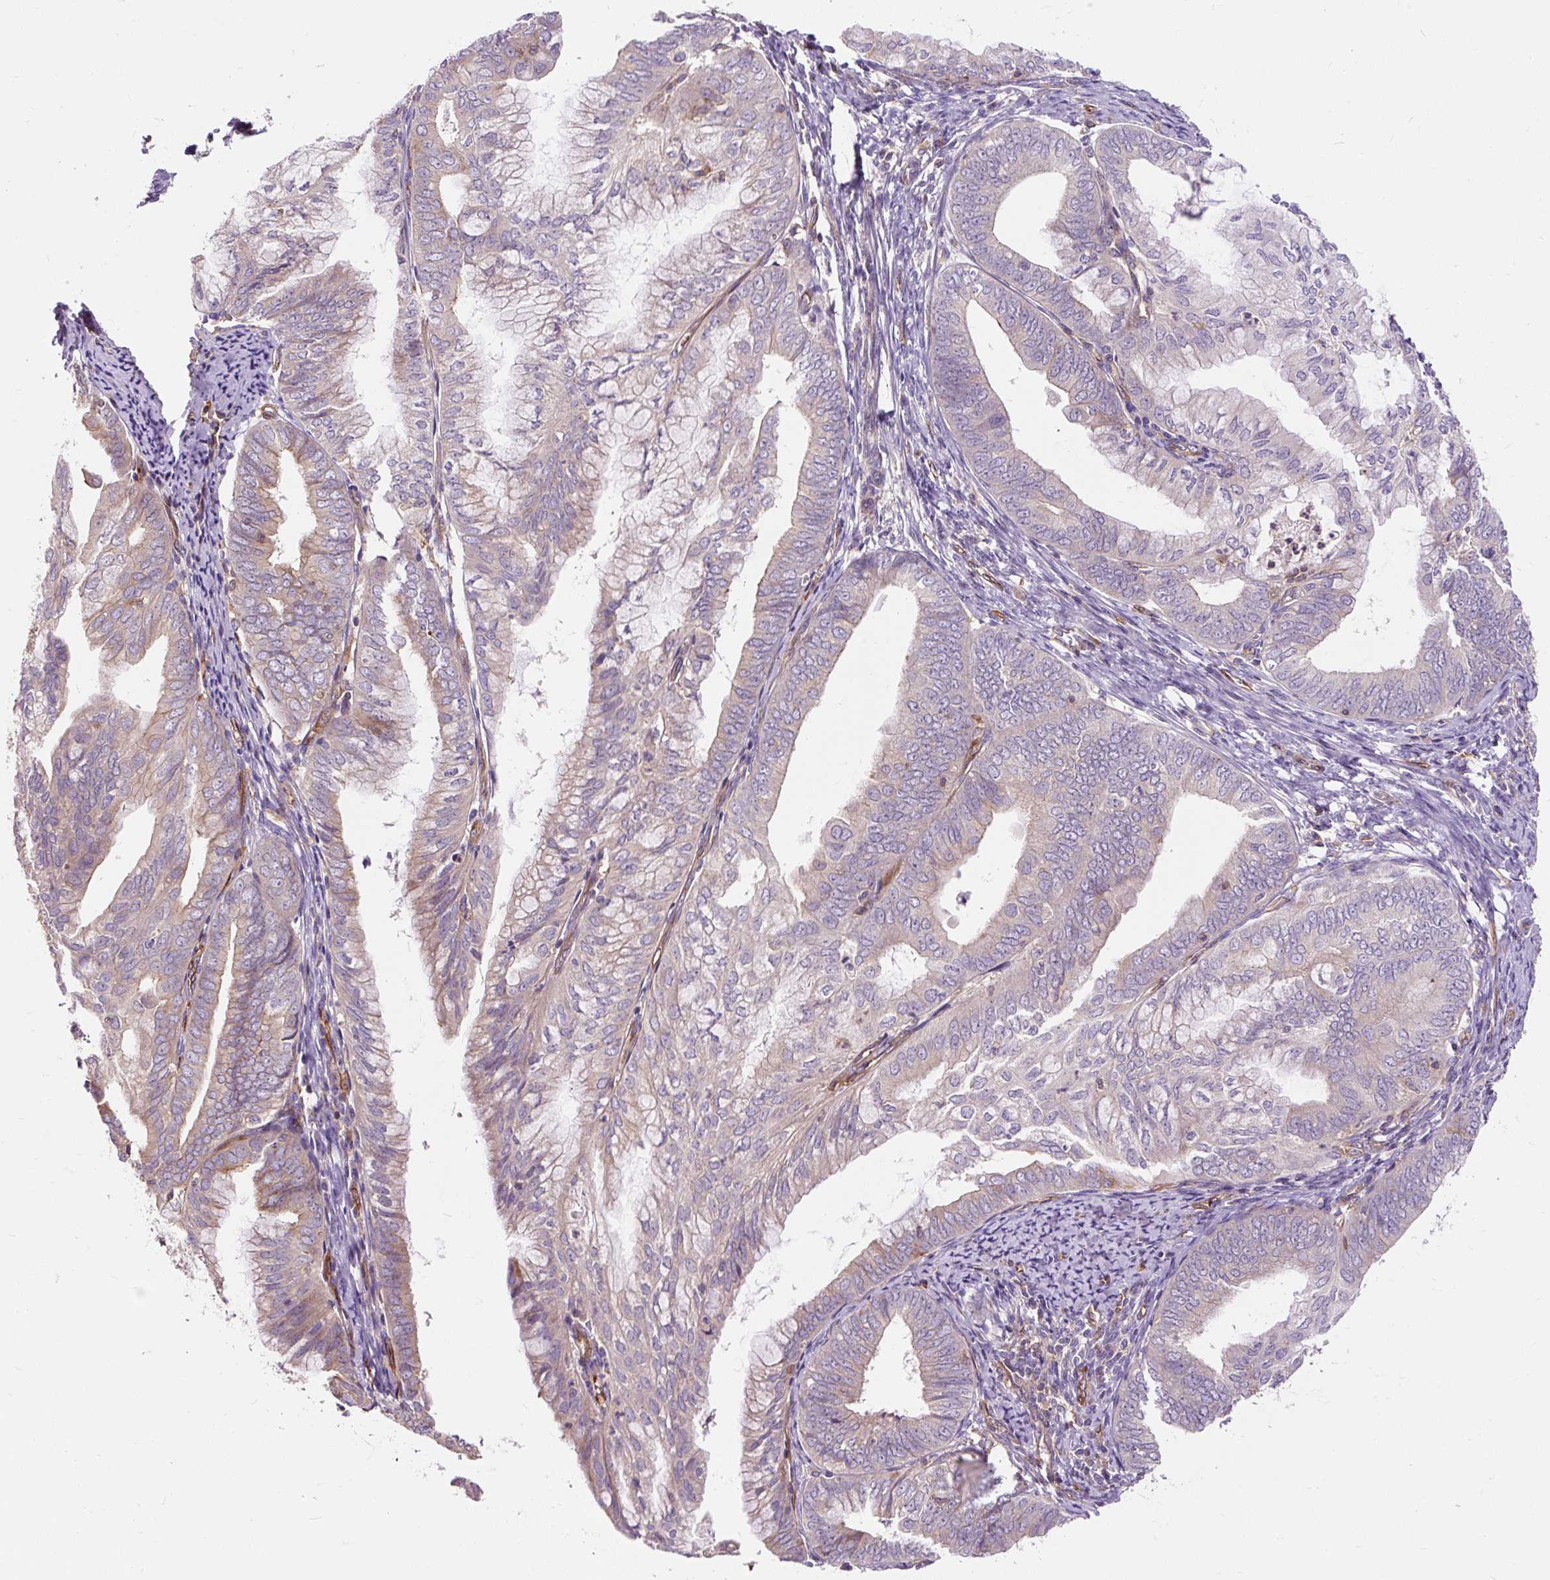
{"staining": {"intensity": "weak", "quantity": "<25%", "location": "cytoplasmic/membranous"}, "tissue": "endometrial cancer", "cell_type": "Tumor cells", "image_type": "cancer", "snomed": [{"axis": "morphology", "description": "Adenocarcinoma, NOS"}, {"axis": "topography", "description": "Endometrium"}], "caption": "Adenocarcinoma (endometrial) was stained to show a protein in brown. There is no significant staining in tumor cells. (DAB (3,3'-diaminobenzidine) immunohistochemistry (IHC), high magnification).", "gene": "PCDHGB3", "patient": {"sex": "female", "age": 75}}